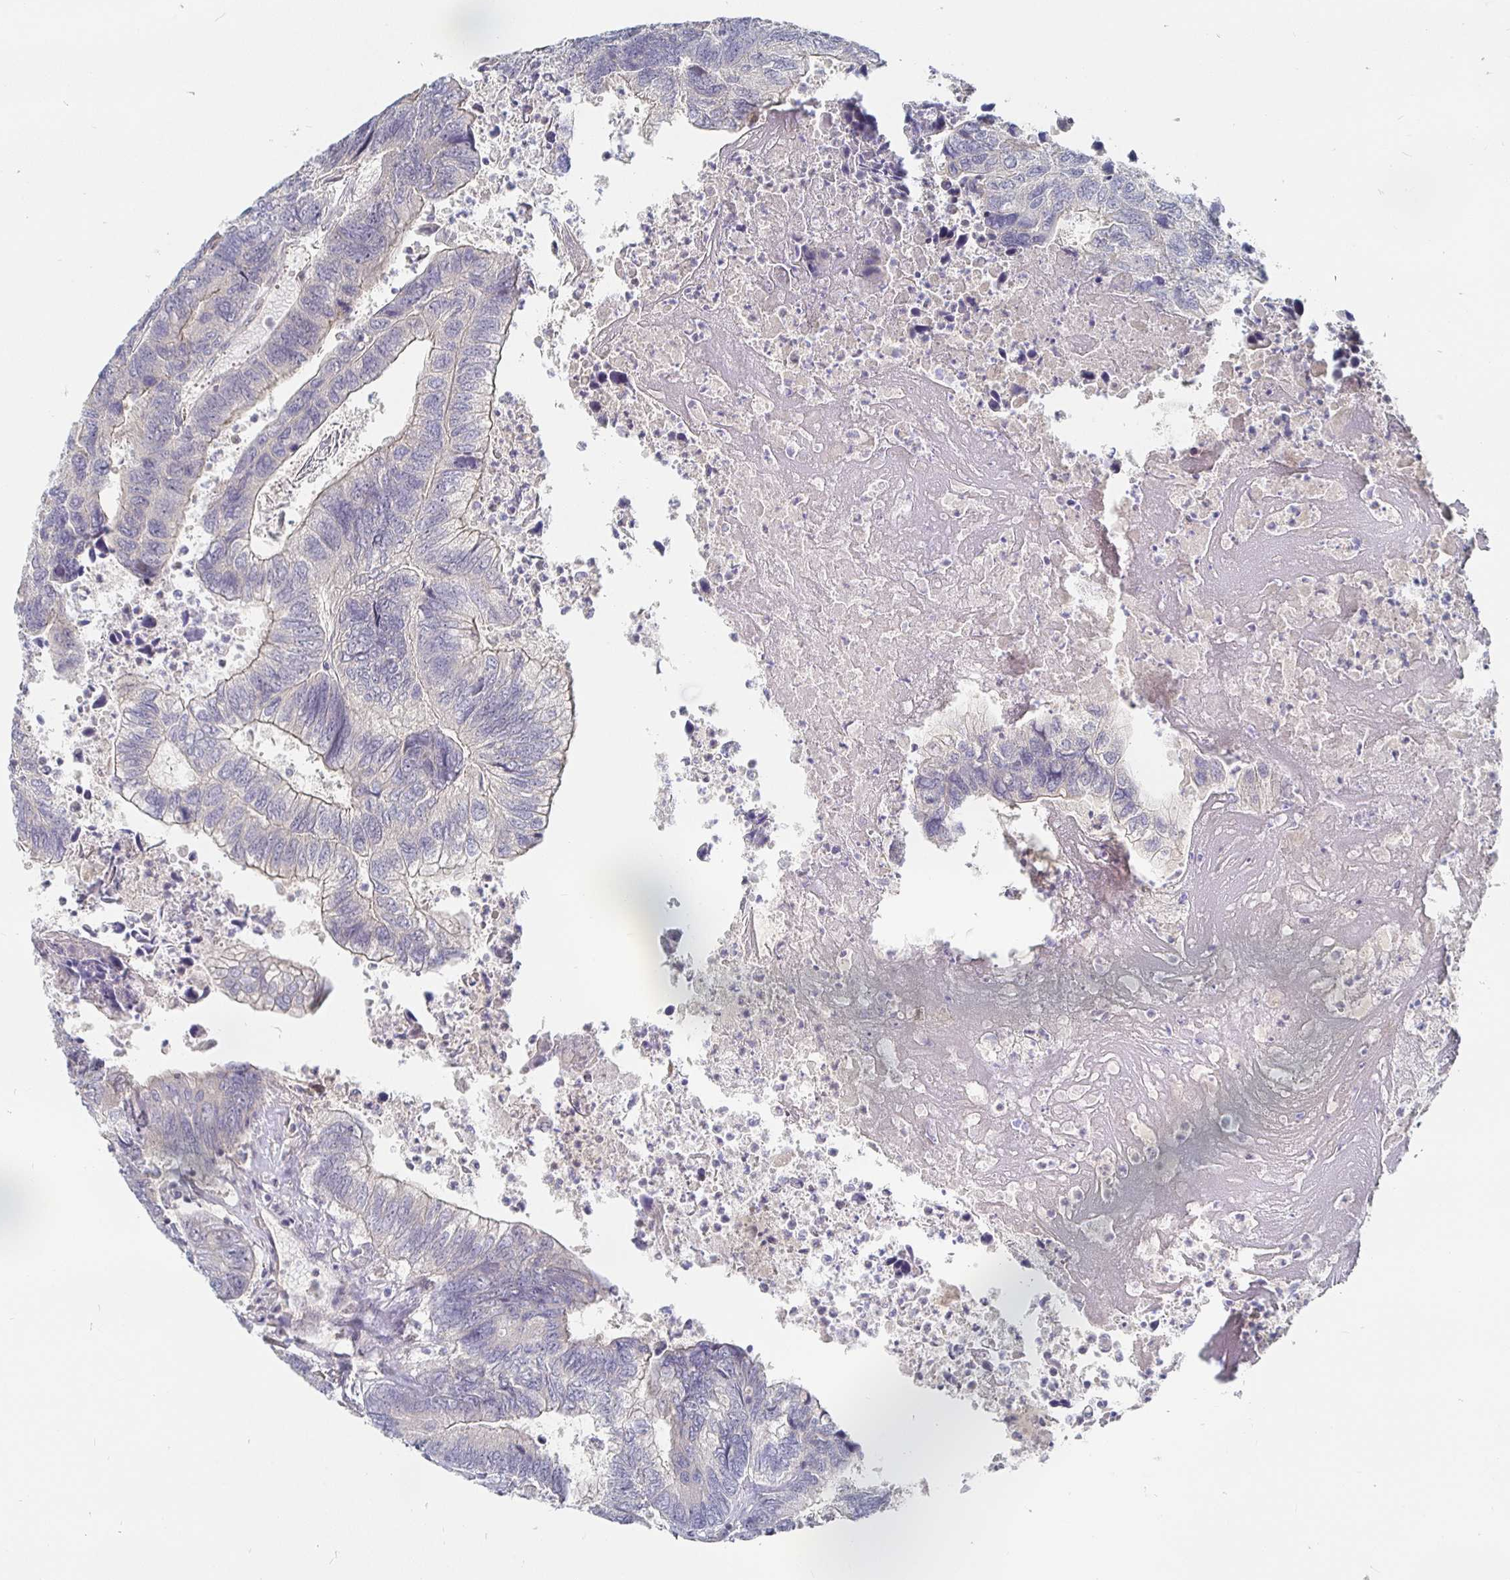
{"staining": {"intensity": "negative", "quantity": "none", "location": "none"}, "tissue": "colorectal cancer", "cell_type": "Tumor cells", "image_type": "cancer", "snomed": [{"axis": "morphology", "description": "Adenocarcinoma, NOS"}, {"axis": "topography", "description": "Colon"}], "caption": "Immunohistochemistry (IHC) of human colorectal cancer (adenocarcinoma) demonstrates no staining in tumor cells.", "gene": "MEIS1", "patient": {"sex": "female", "age": 67}}